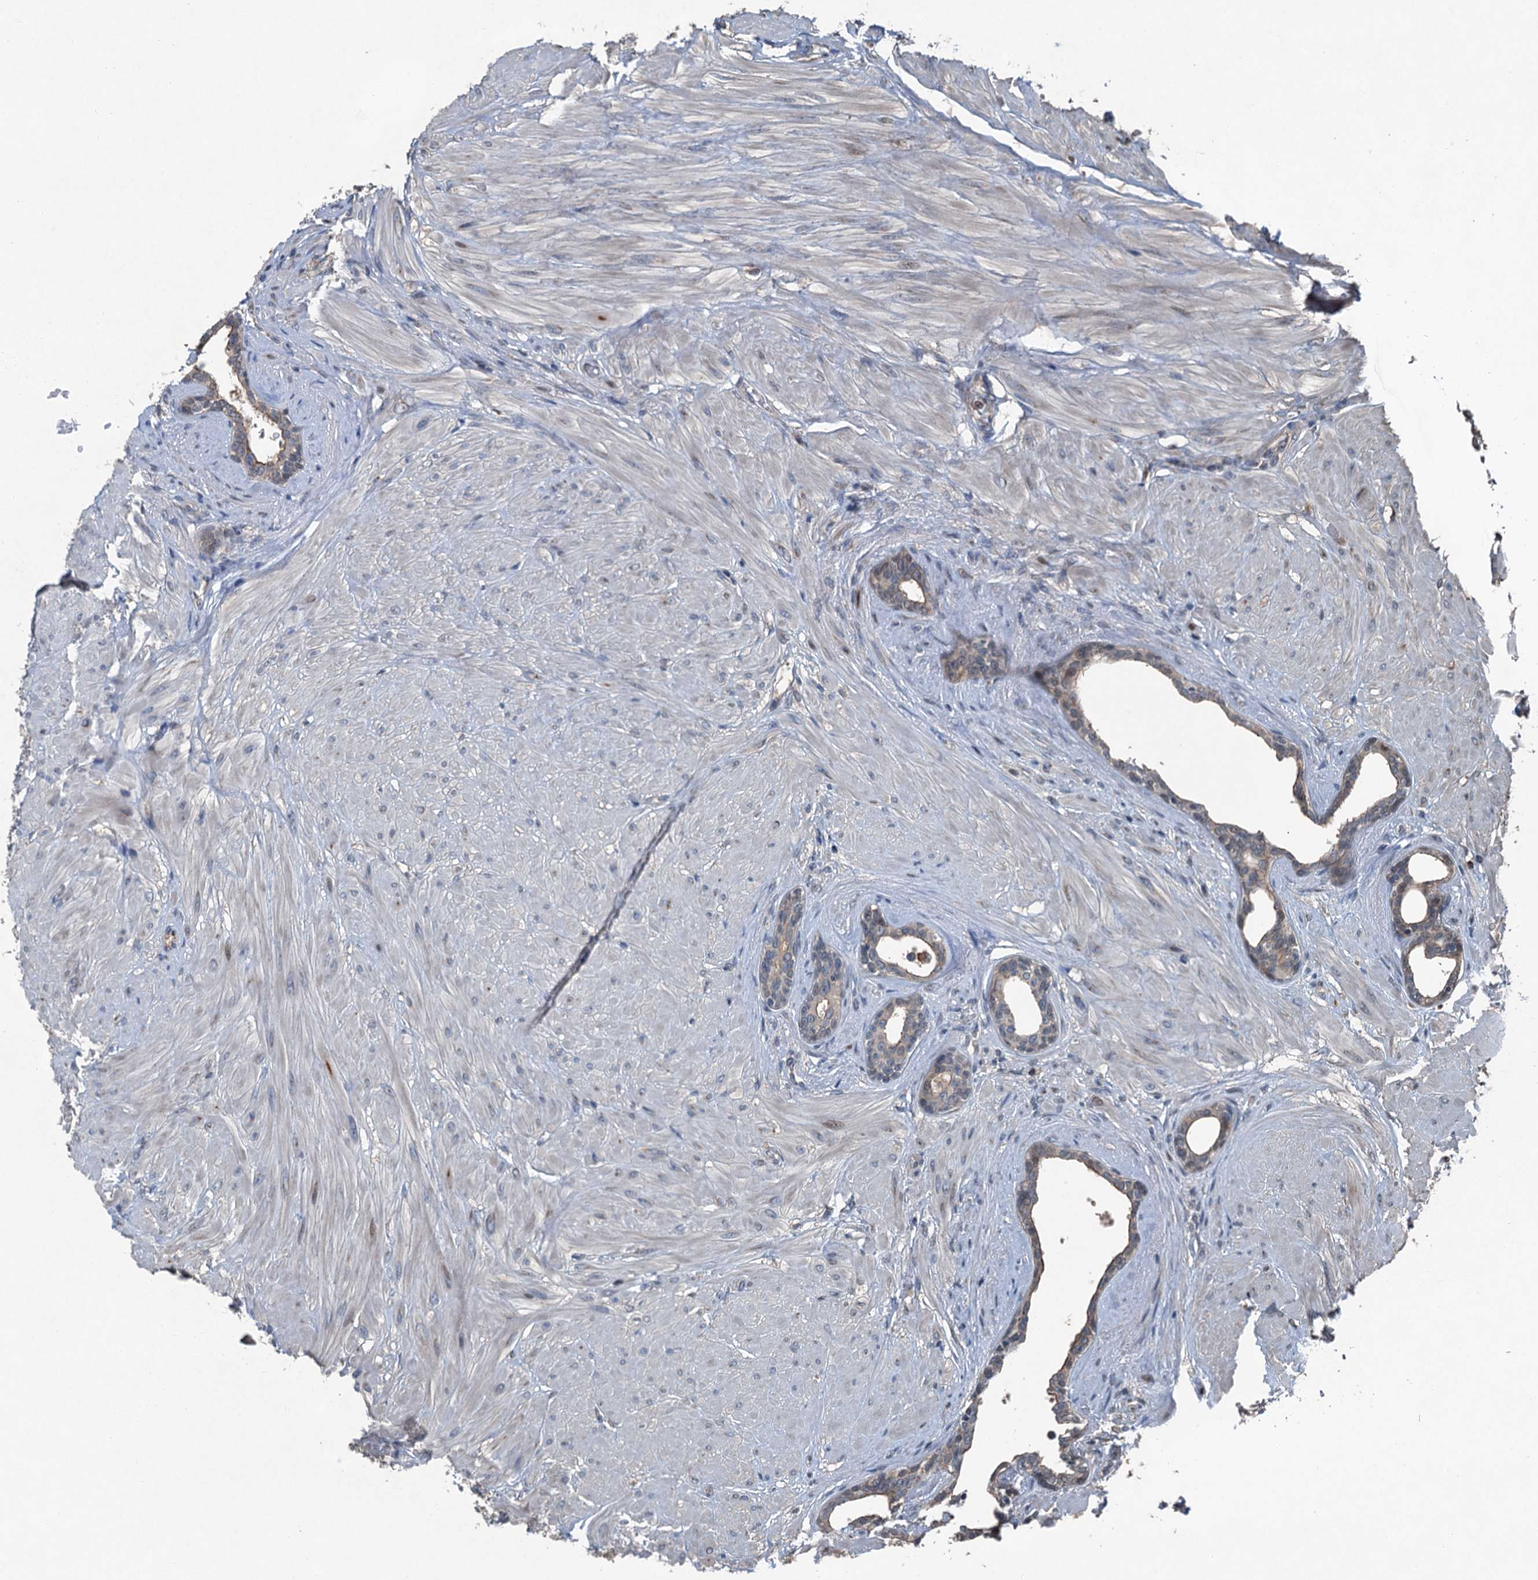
{"staining": {"intensity": "weak", "quantity": ">75%", "location": "cytoplasmic/membranous"}, "tissue": "prostate", "cell_type": "Glandular cells", "image_type": "normal", "snomed": [{"axis": "morphology", "description": "Normal tissue, NOS"}, {"axis": "topography", "description": "Prostate"}], "caption": "IHC (DAB (3,3'-diaminobenzidine)) staining of benign human prostate displays weak cytoplasmic/membranous protein staining in about >75% of glandular cells. (IHC, brightfield microscopy, high magnification).", "gene": "NAA60", "patient": {"sex": "male", "age": 48}}